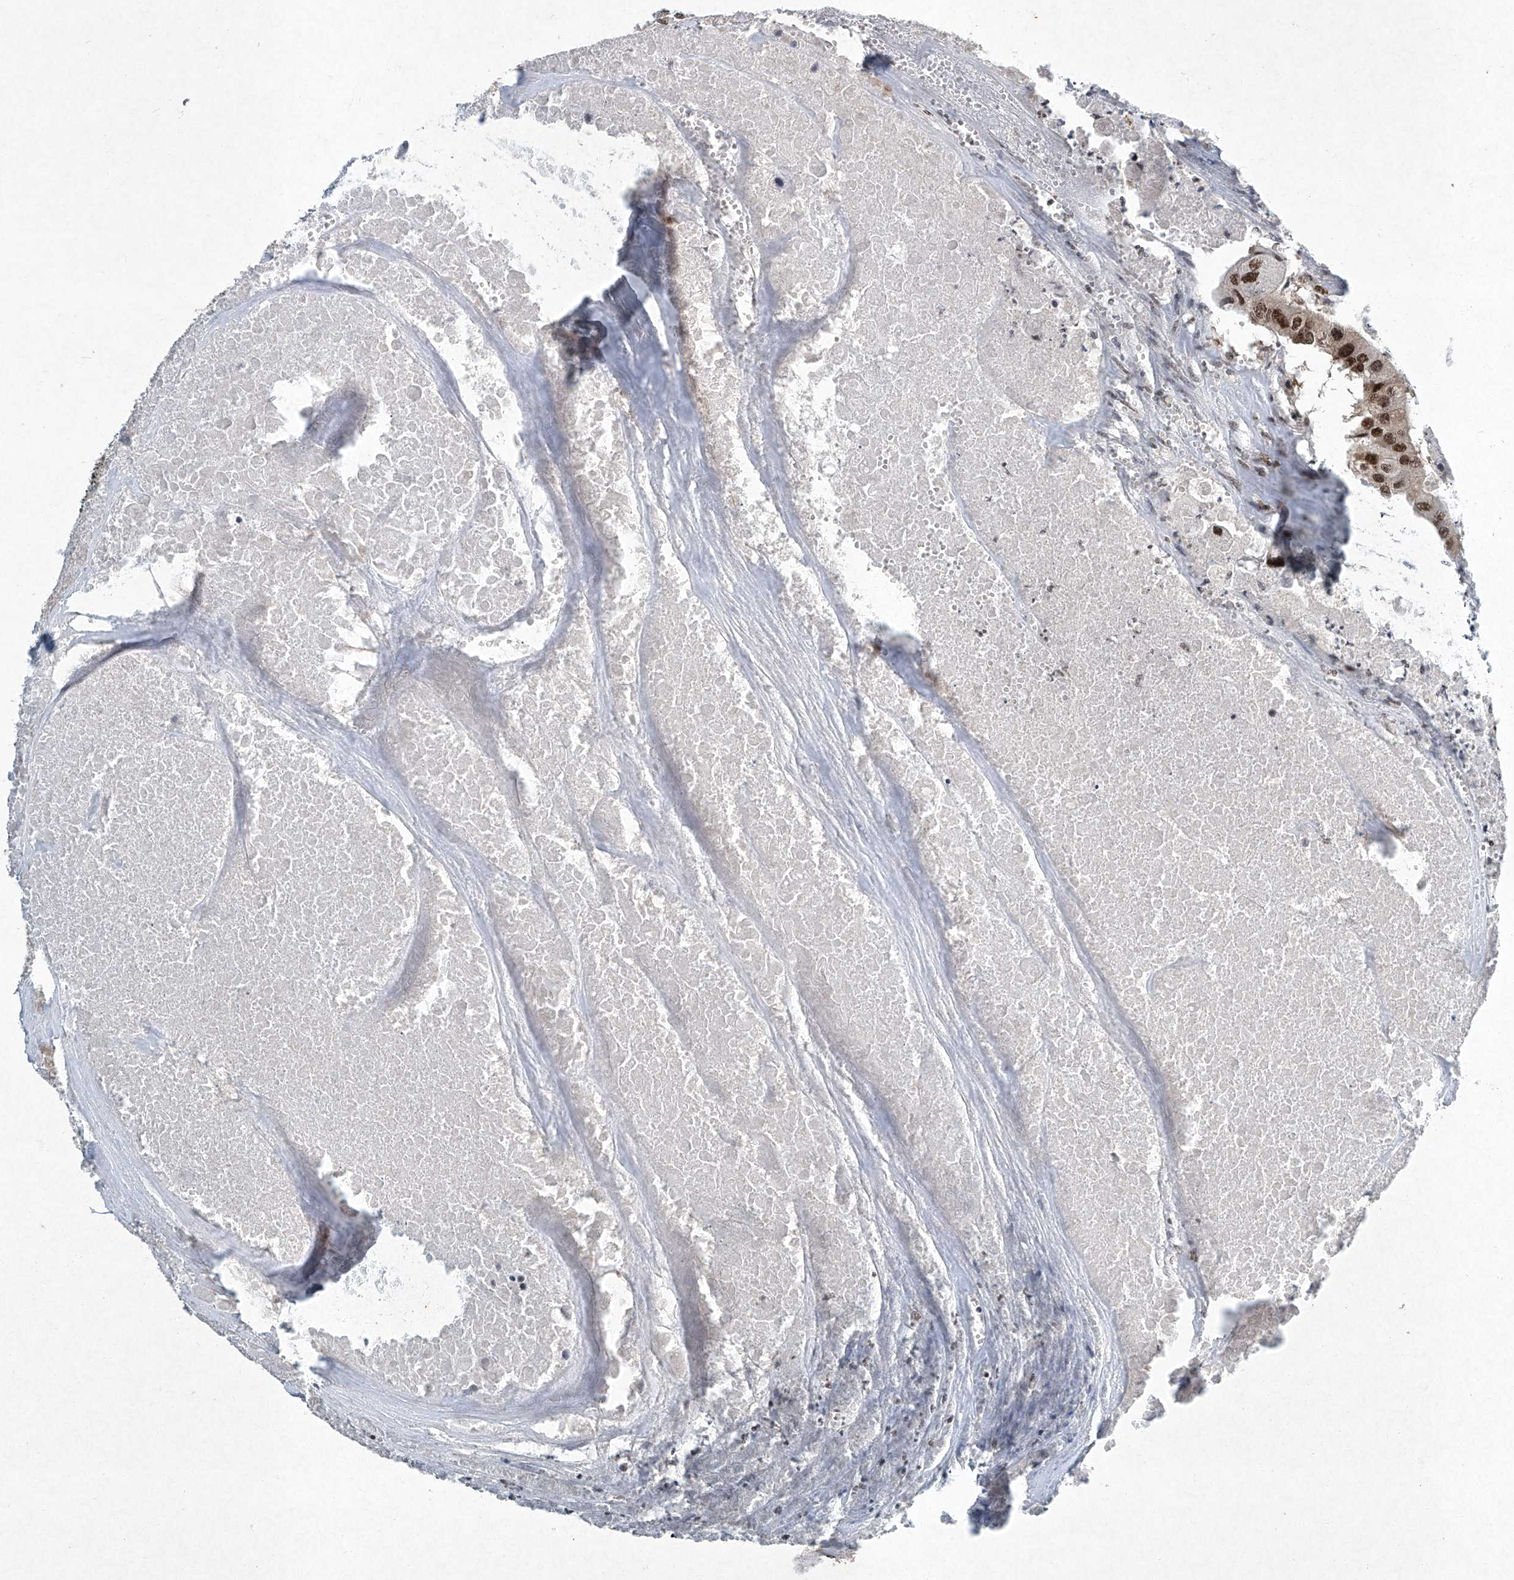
{"staining": {"intensity": "strong", "quantity": ">75%", "location": "nuclear"}, "tissue": "colorectal cancer", "cell_type": "Tumor cells", "image_type": "cancer", "snomed": [{"axis": "morphology", "description": "Adenocarcinoma, NOS"}, {"axis": "topography", "description": "Colon"}], "caption": "Immunohistochemistry (IHC) micrograph of neoplastic tissue: colorectal cancer stained using immunohistochemistry exhibits high levels of strong protein expression localized specifically in the nuclear of tumor cells, appearing as a nuclear brown color.", "gene": "TFDP1", "patient": {"sex": "male", "age": 77}}